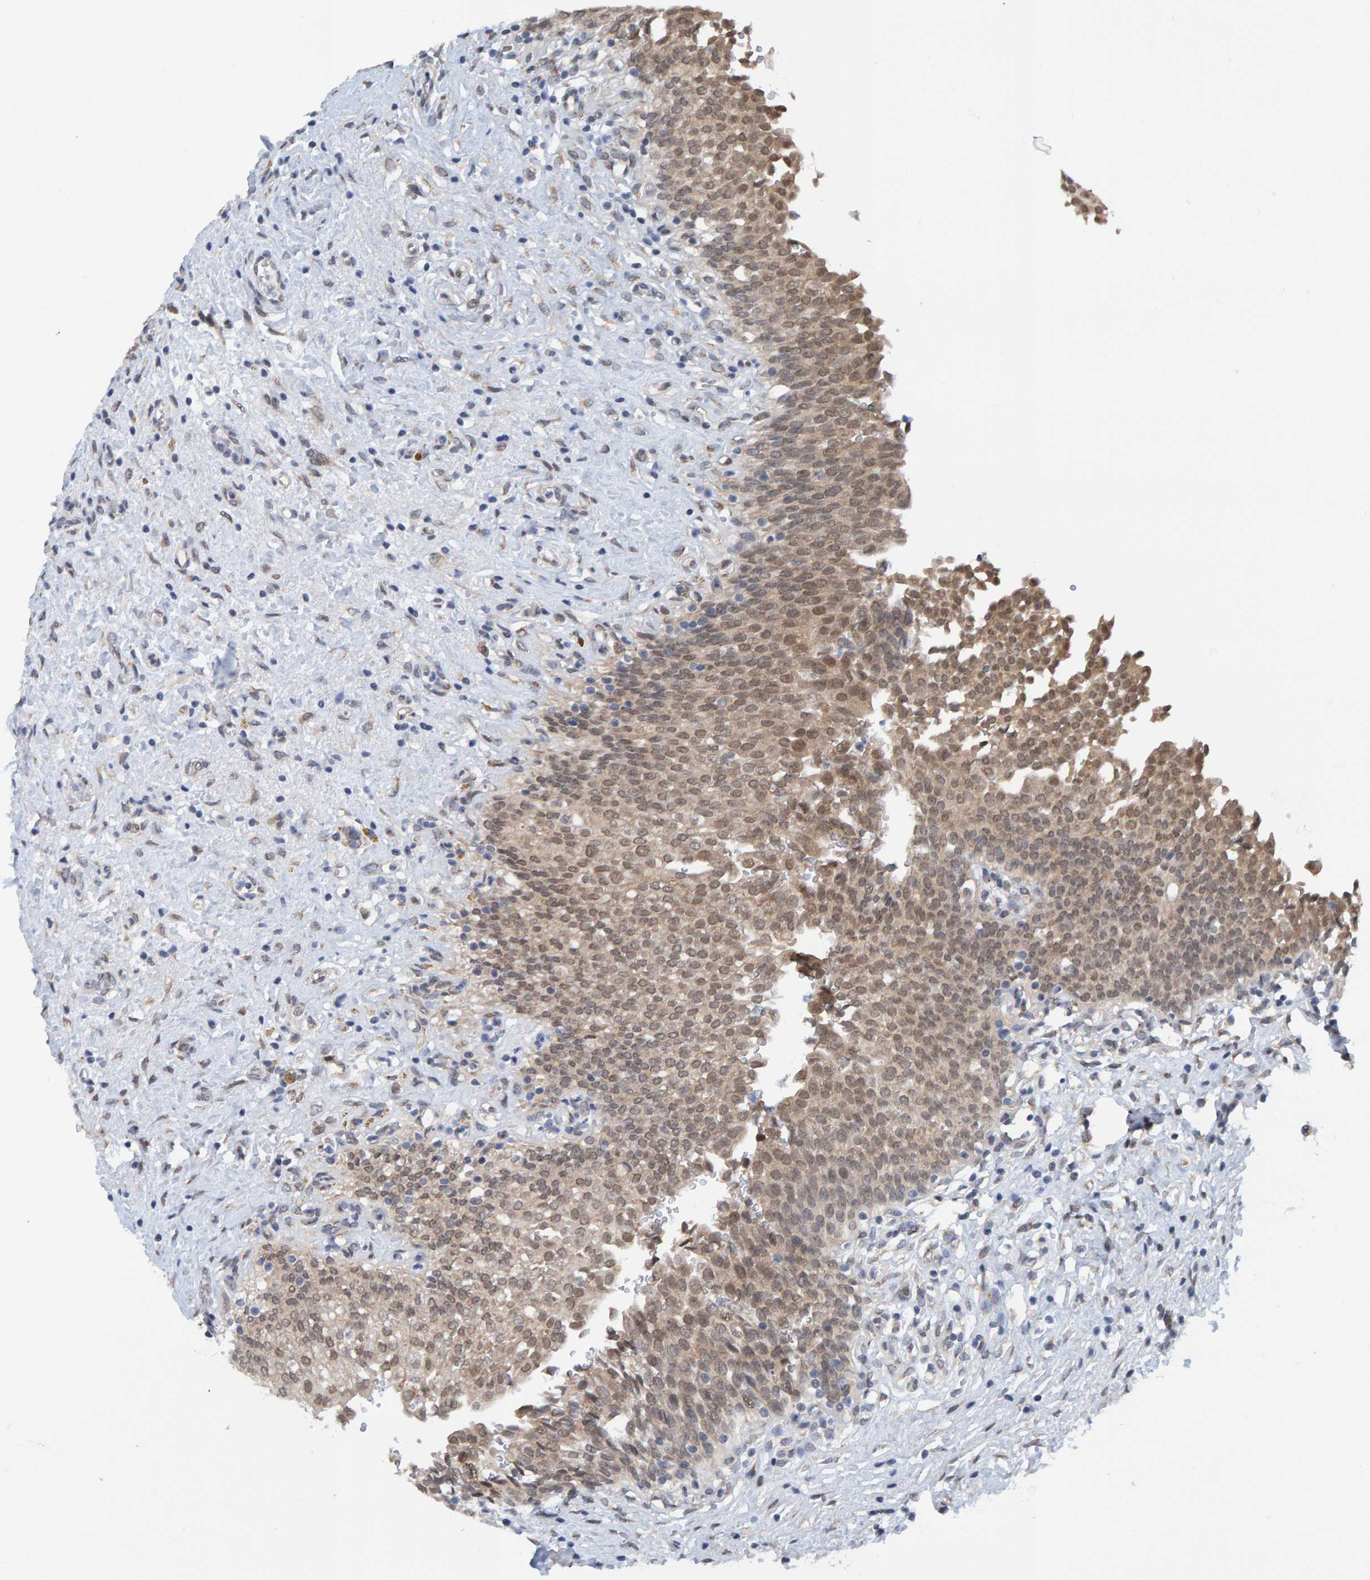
{"staining": {"intensity": "moderate", "quantity": ">75%", "location": "cytoplasmic/membranous,nuclear"}, "tissue": "urinary bladder", "cell_type": "Urothelial cells", "image_type": "normal", "snomed": [{"axis": "morphology", "description": "Urothelial carcinoma, High grade"}, {"axis": "topography", "description": "Urinary bladder"}], "caption": "An image of urinary bladder stained for a protein demonstrates moderate cytoplasmic/membranous,nuclear brown staining in urothelial cells. (Stains: DAB in brown, nuclei in blue, Microscopy: brightfield microscopy at high magnification).", "gene": "SCRN2", "patient": {"sex": "male", "age": 46}}